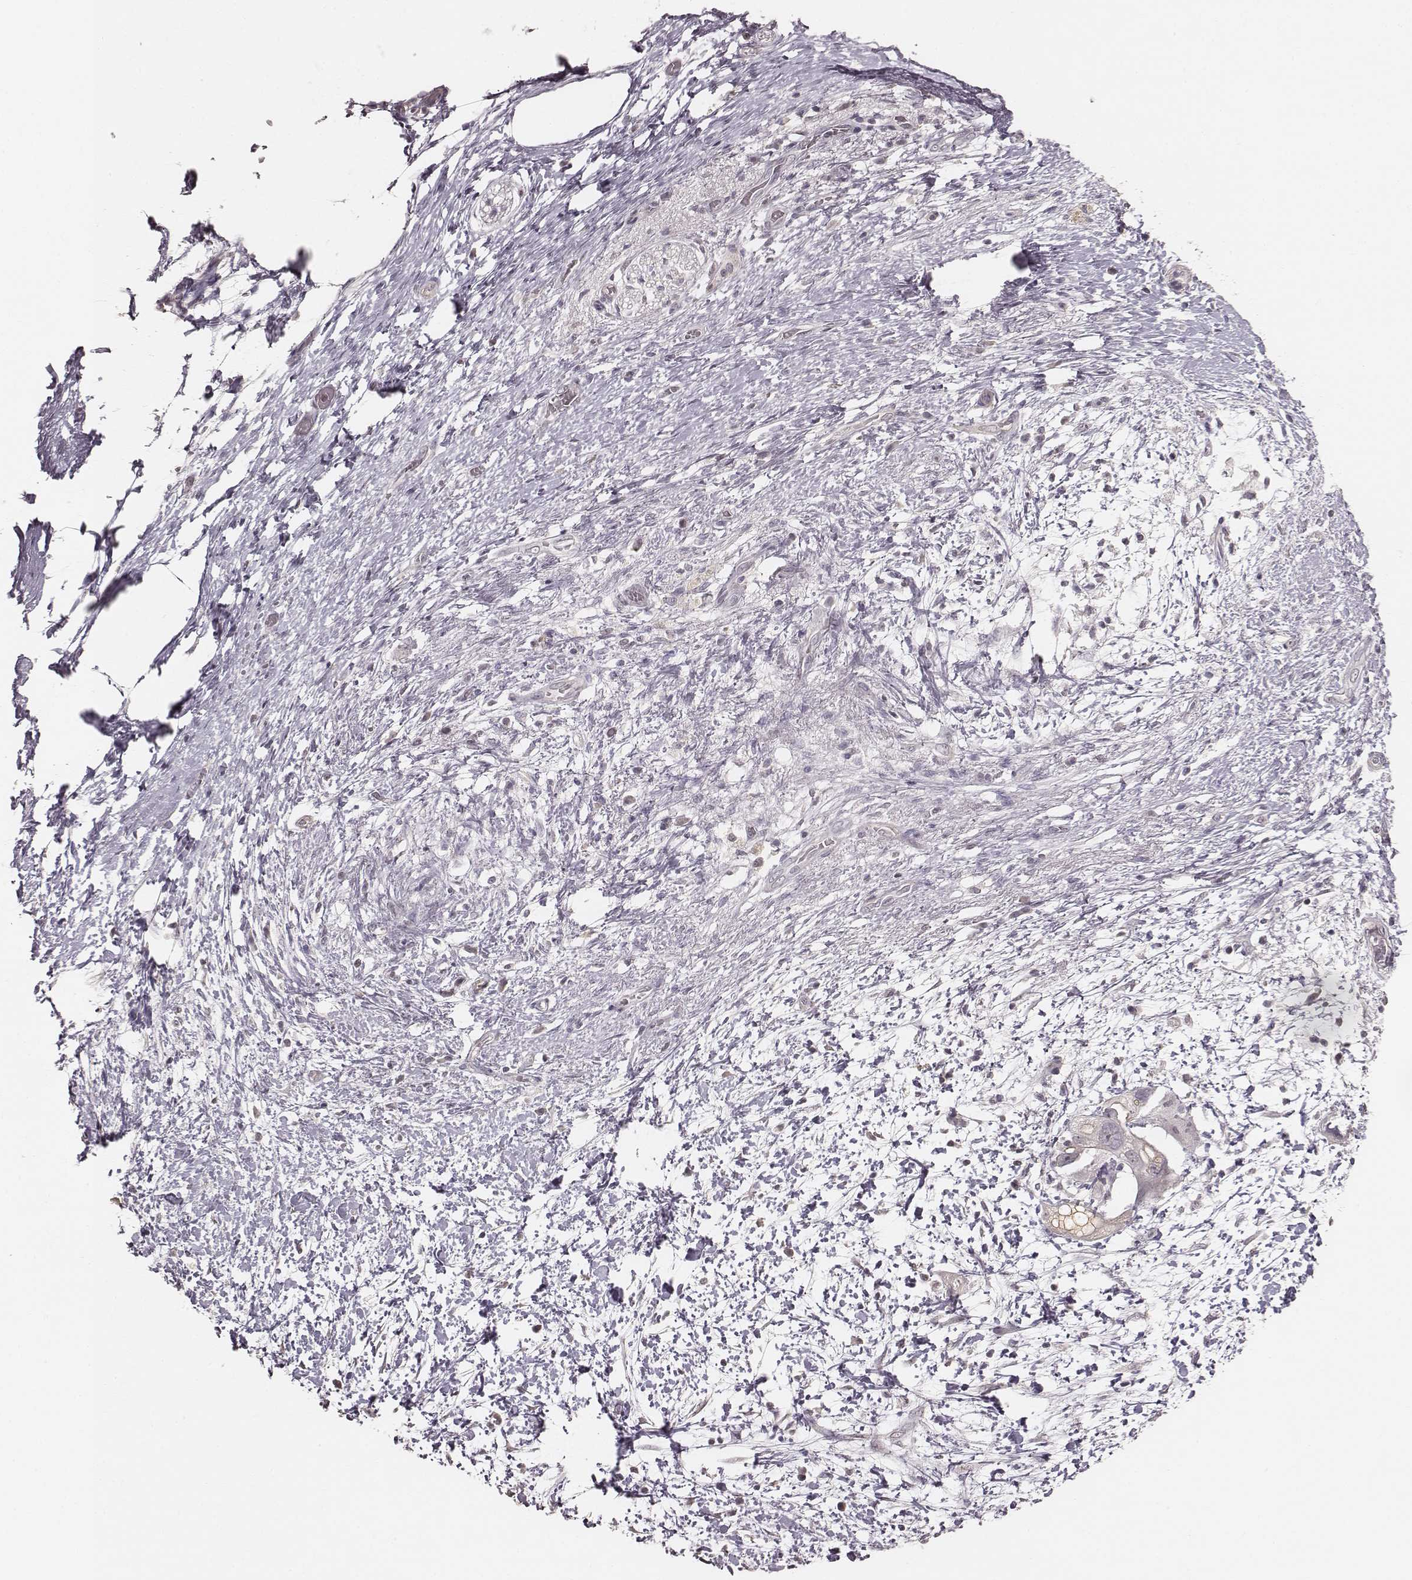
{"staining": {"intensity": "negative", "quantity": "none", "location": "none"}, "tissue": "pancreatic cancer", "cell_type": "Tumor cells", "image_type": "cancer", "snomed": [{"axis": "morphology", "description": "Adenocarcinoma, NOS"}, {"axis": "topography", "description": "Pancreas"}], "caption": "Human pancreatic cancer stained for a protein using IHC shows no expression in tumor cells.", "gene": "LY6K", "patient": {"sex": "female", "age": 72}}